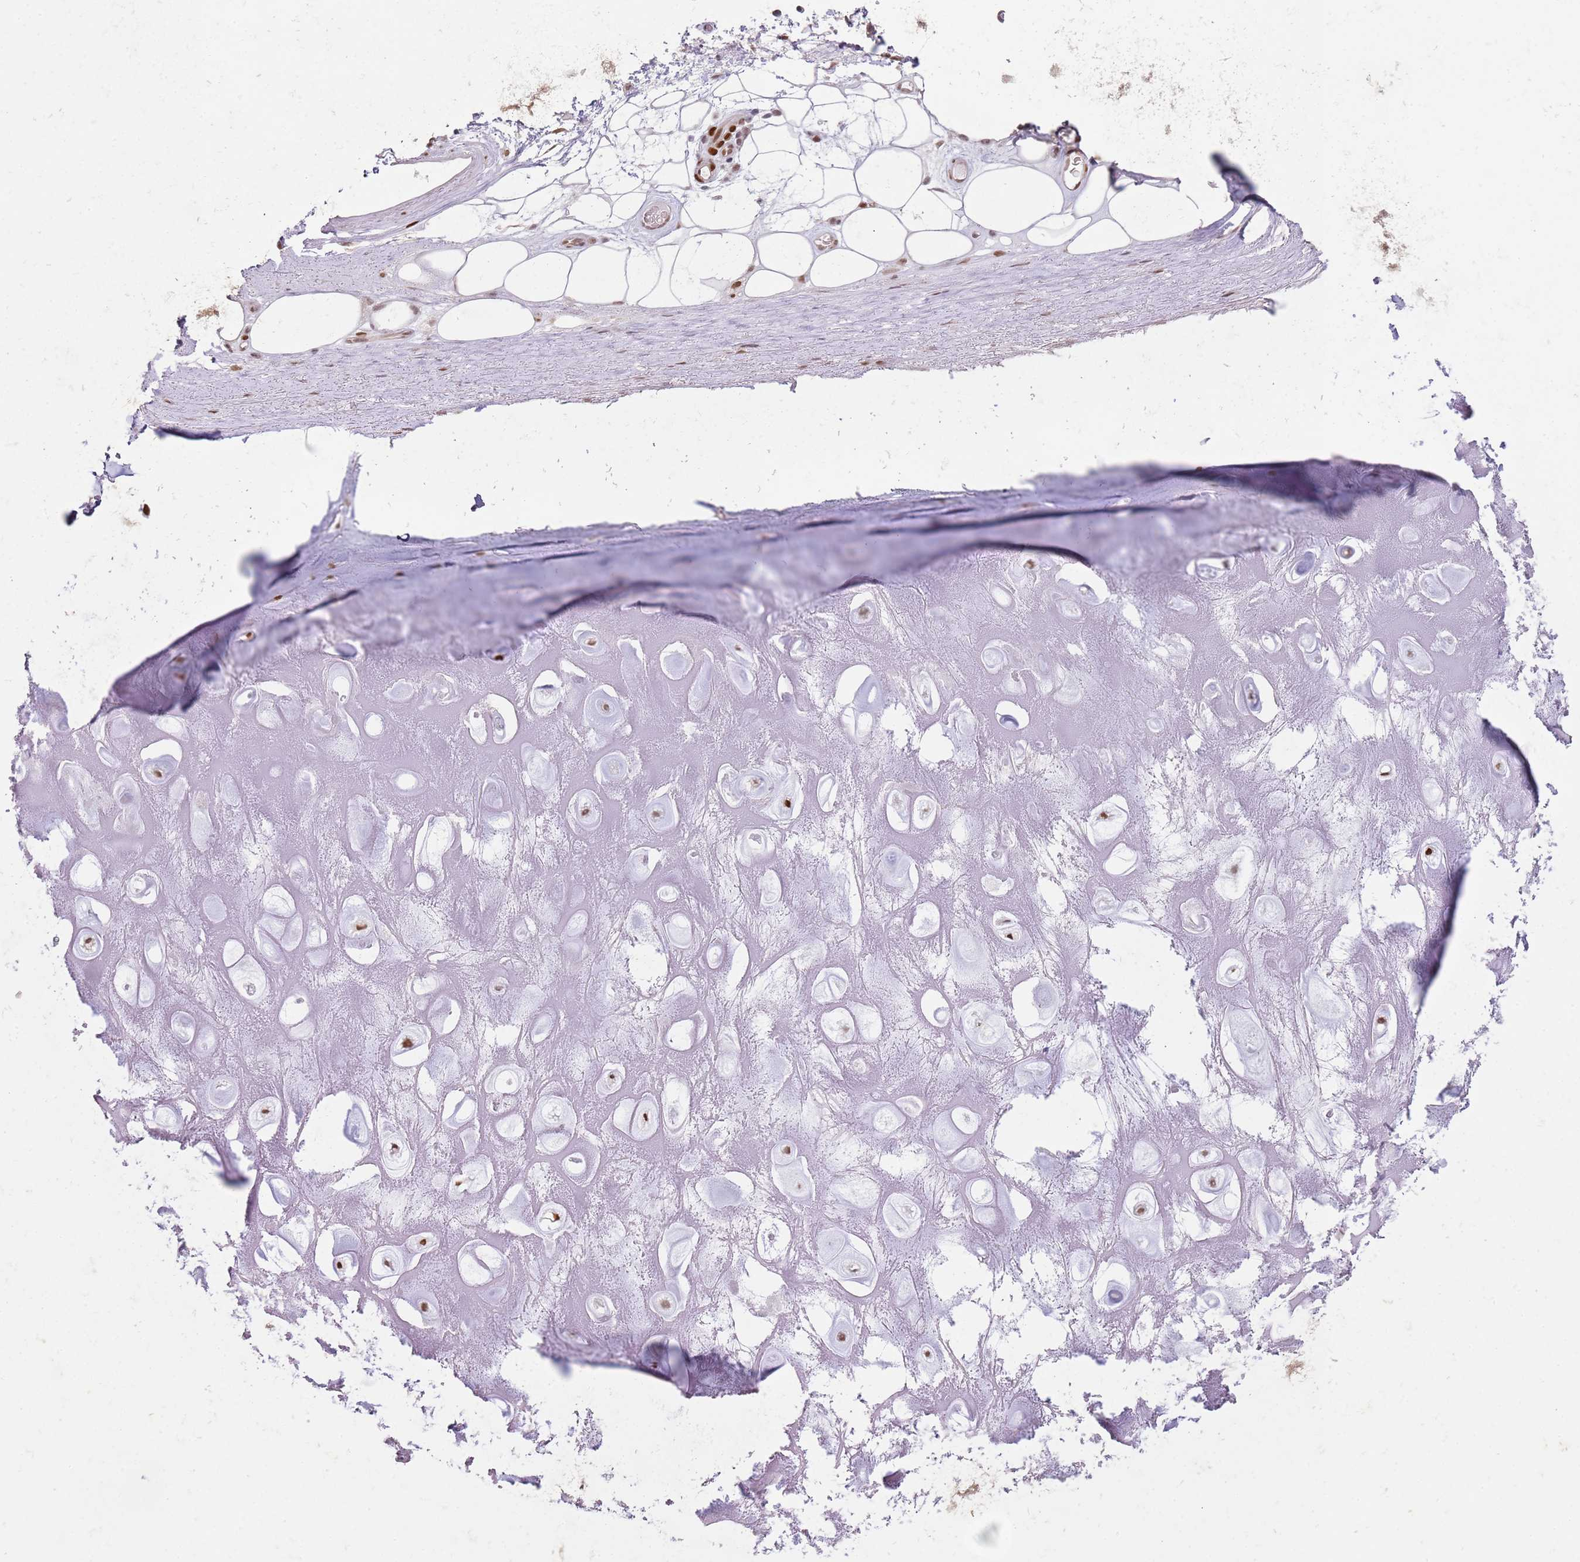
{"staining": {"intensity": "weak", "quantity": "25%-75%", "location": "nuclear"}, "tissue": "adipose tissue", "cell_type": "Adipocytes", "image_type": "normal", "snomed": [{"axis": "morphology", "description": "Normal tissue, NOS"}, {"axis": "topography", "description": "Cartilage tissue"}], "caption": "Immunohistochemistry (IHC) photomicrograph of normal adipose tissue: adipose tissue stained using immunohistochemistry exhibits low levels of weak protein expression localized specifically in the nuclear of adipocytes, appearing as a nuclear brown color.", "gene": "PHC2", "patient": {"sex": "male", "age": 81}}